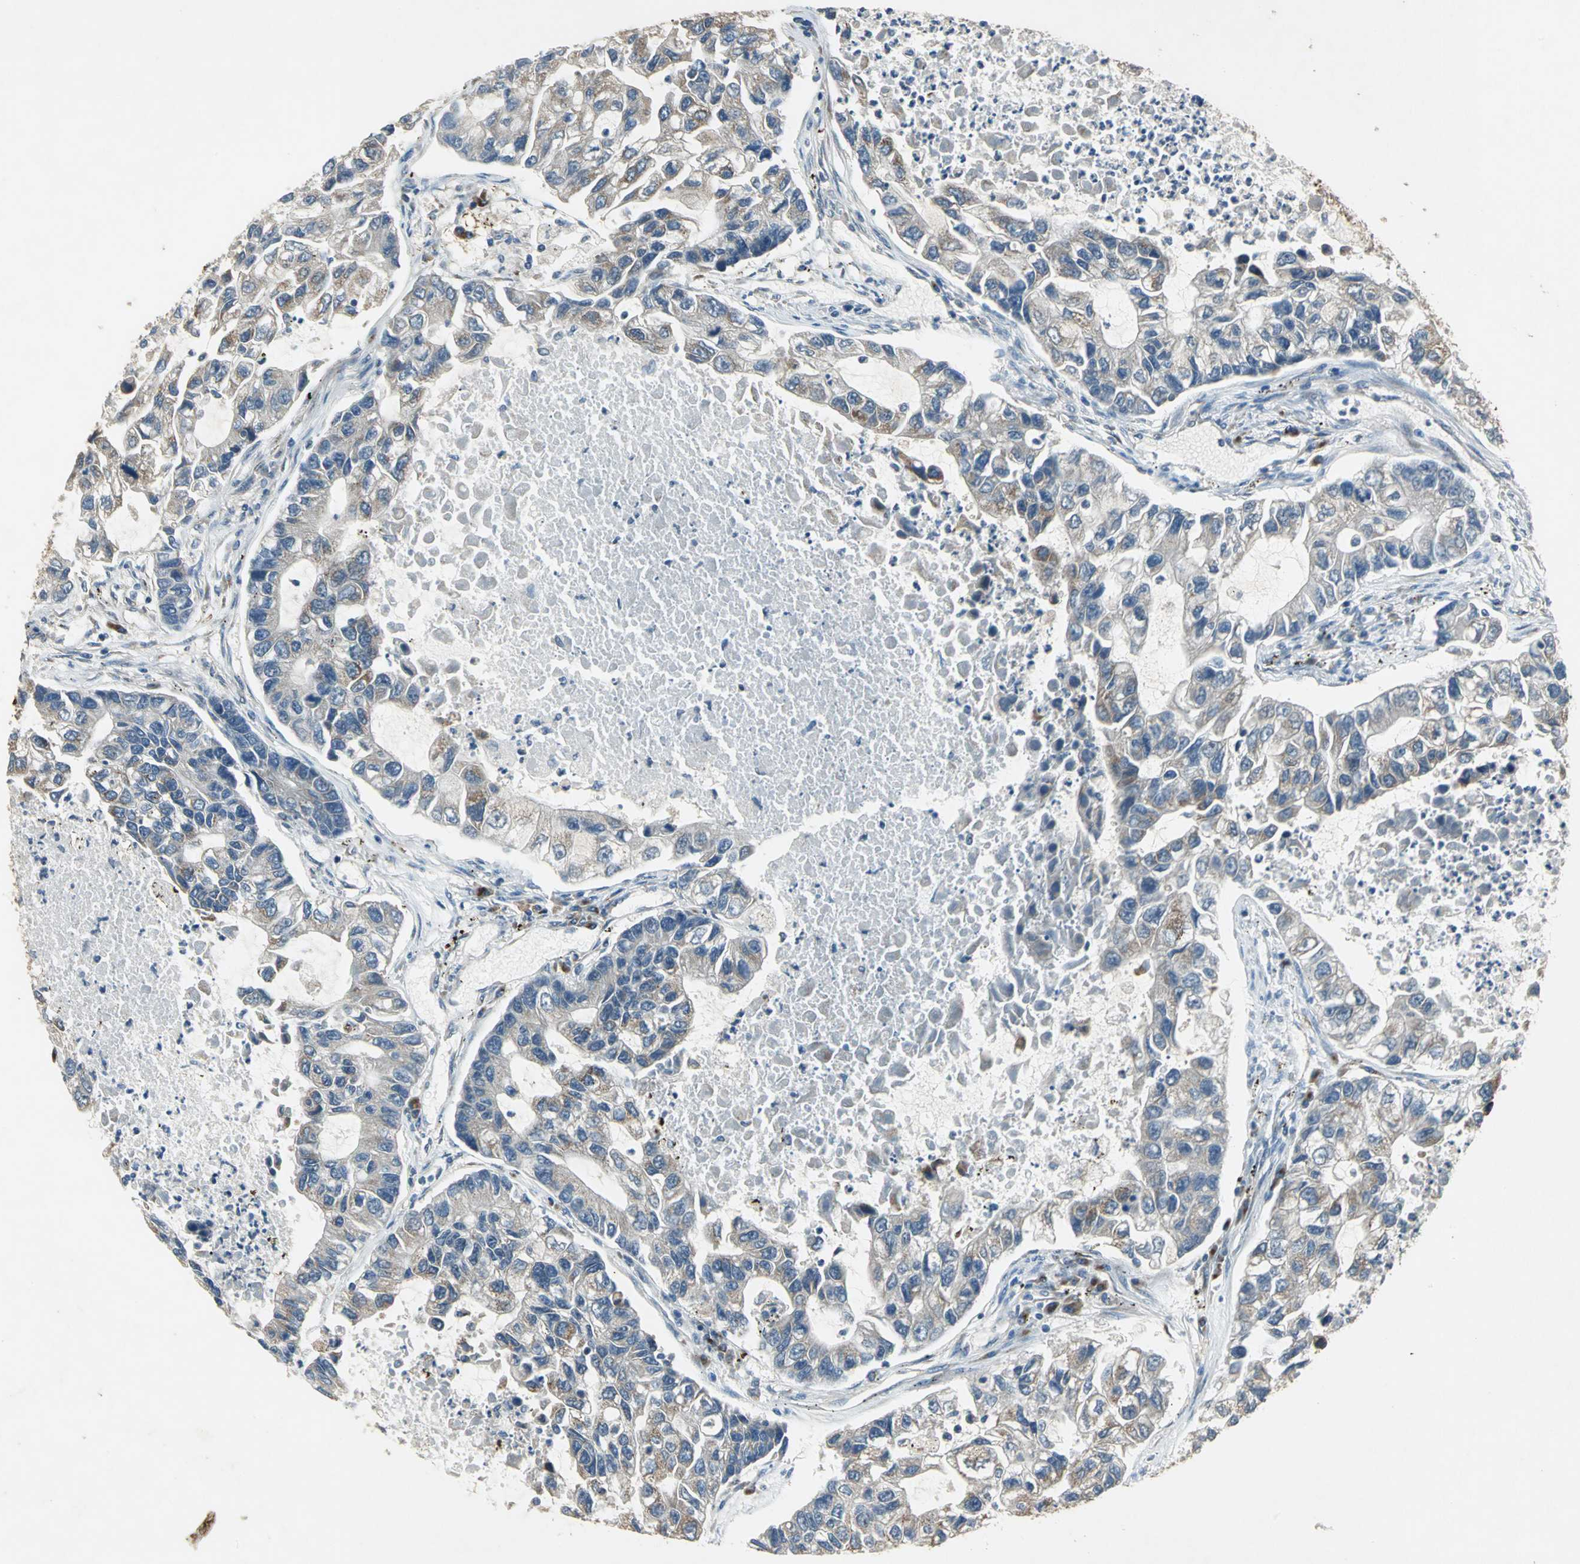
{"staining": {"intensity": "moderate", "quantity": "25%-75%", "location": "cytoplasmic/membranous"}, "tissue": "lung cancer", "cell_type": "Tumor cells", "image_type": "cancer", "snomed": [{"axis": "morphology", "description": "Adenocarcinoma, NOS"}, {"axis": "topography", "description": "Lung"}], "caption": "Immunohistochemical staining of human lung cancer (adenocarcinoma) reveals medium levels of moderate cytoplasmic/membranous protein positivity in approximately 25%-75% of tumor cells. The protein is shown in brown color, while the nuclei are stained blue.", "gene": "NFKBIE", "patient": {"sex": "female", "age": 51}}